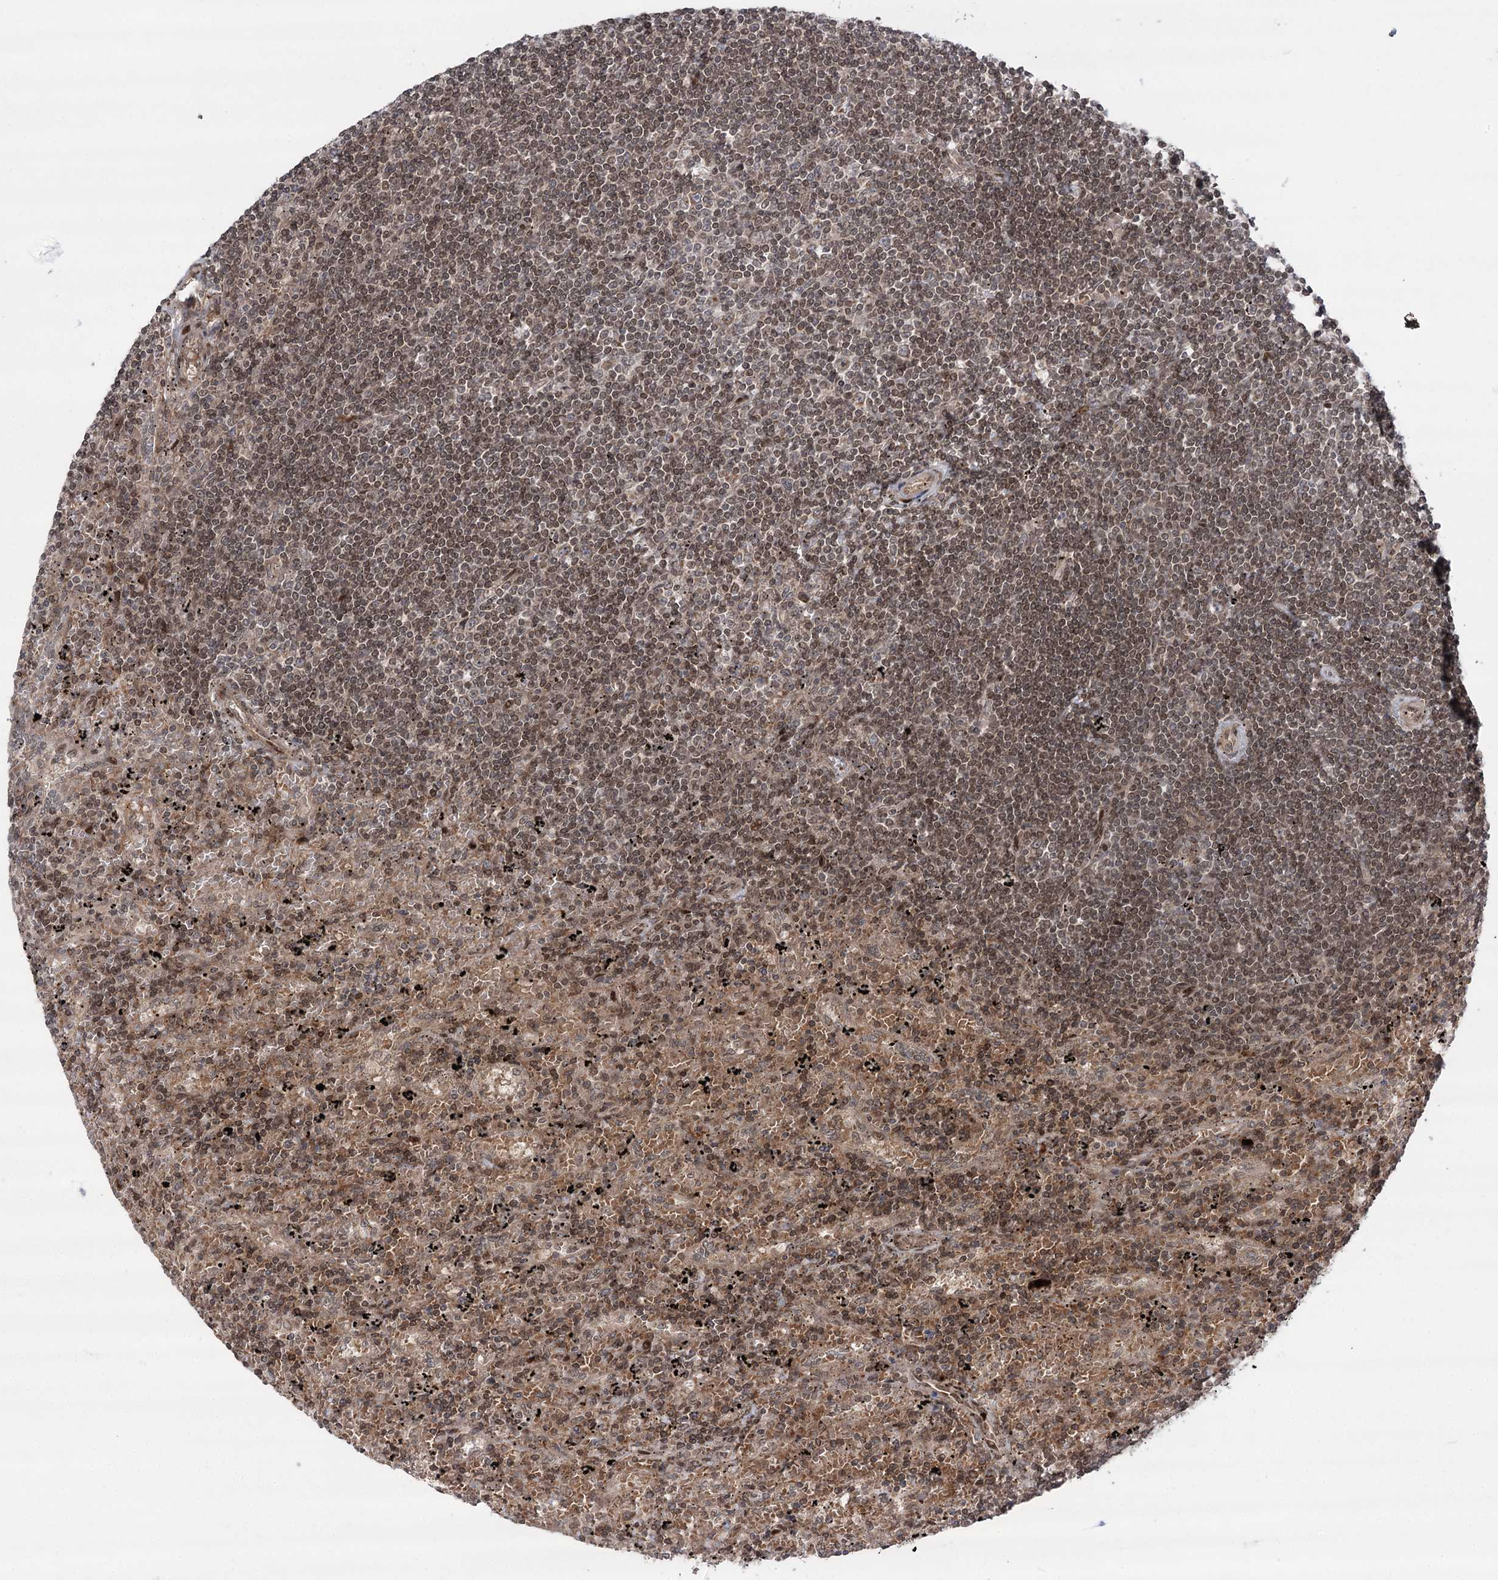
{"staining": {"intensity": "moderate", "quantity": ">75%", "location": "nuclear"}, "tissue": "lymphoma", "cell_type": "Tumor cells", "image_type": "cancer", "snomed": [{"axis": "morphology", "description": "Malignant lymphoma, non-Hodgkin's type, Low grade"}, {"axis": "topography", "description": "Spleen"}], "caption": "Immunohistochemical staining of human lymphoma displays medium levels of moderate nuclear positivity in approximately >75% of tumor cells.", "gene": "TENM2", "patient": {"sex": "male", "age": 76}}